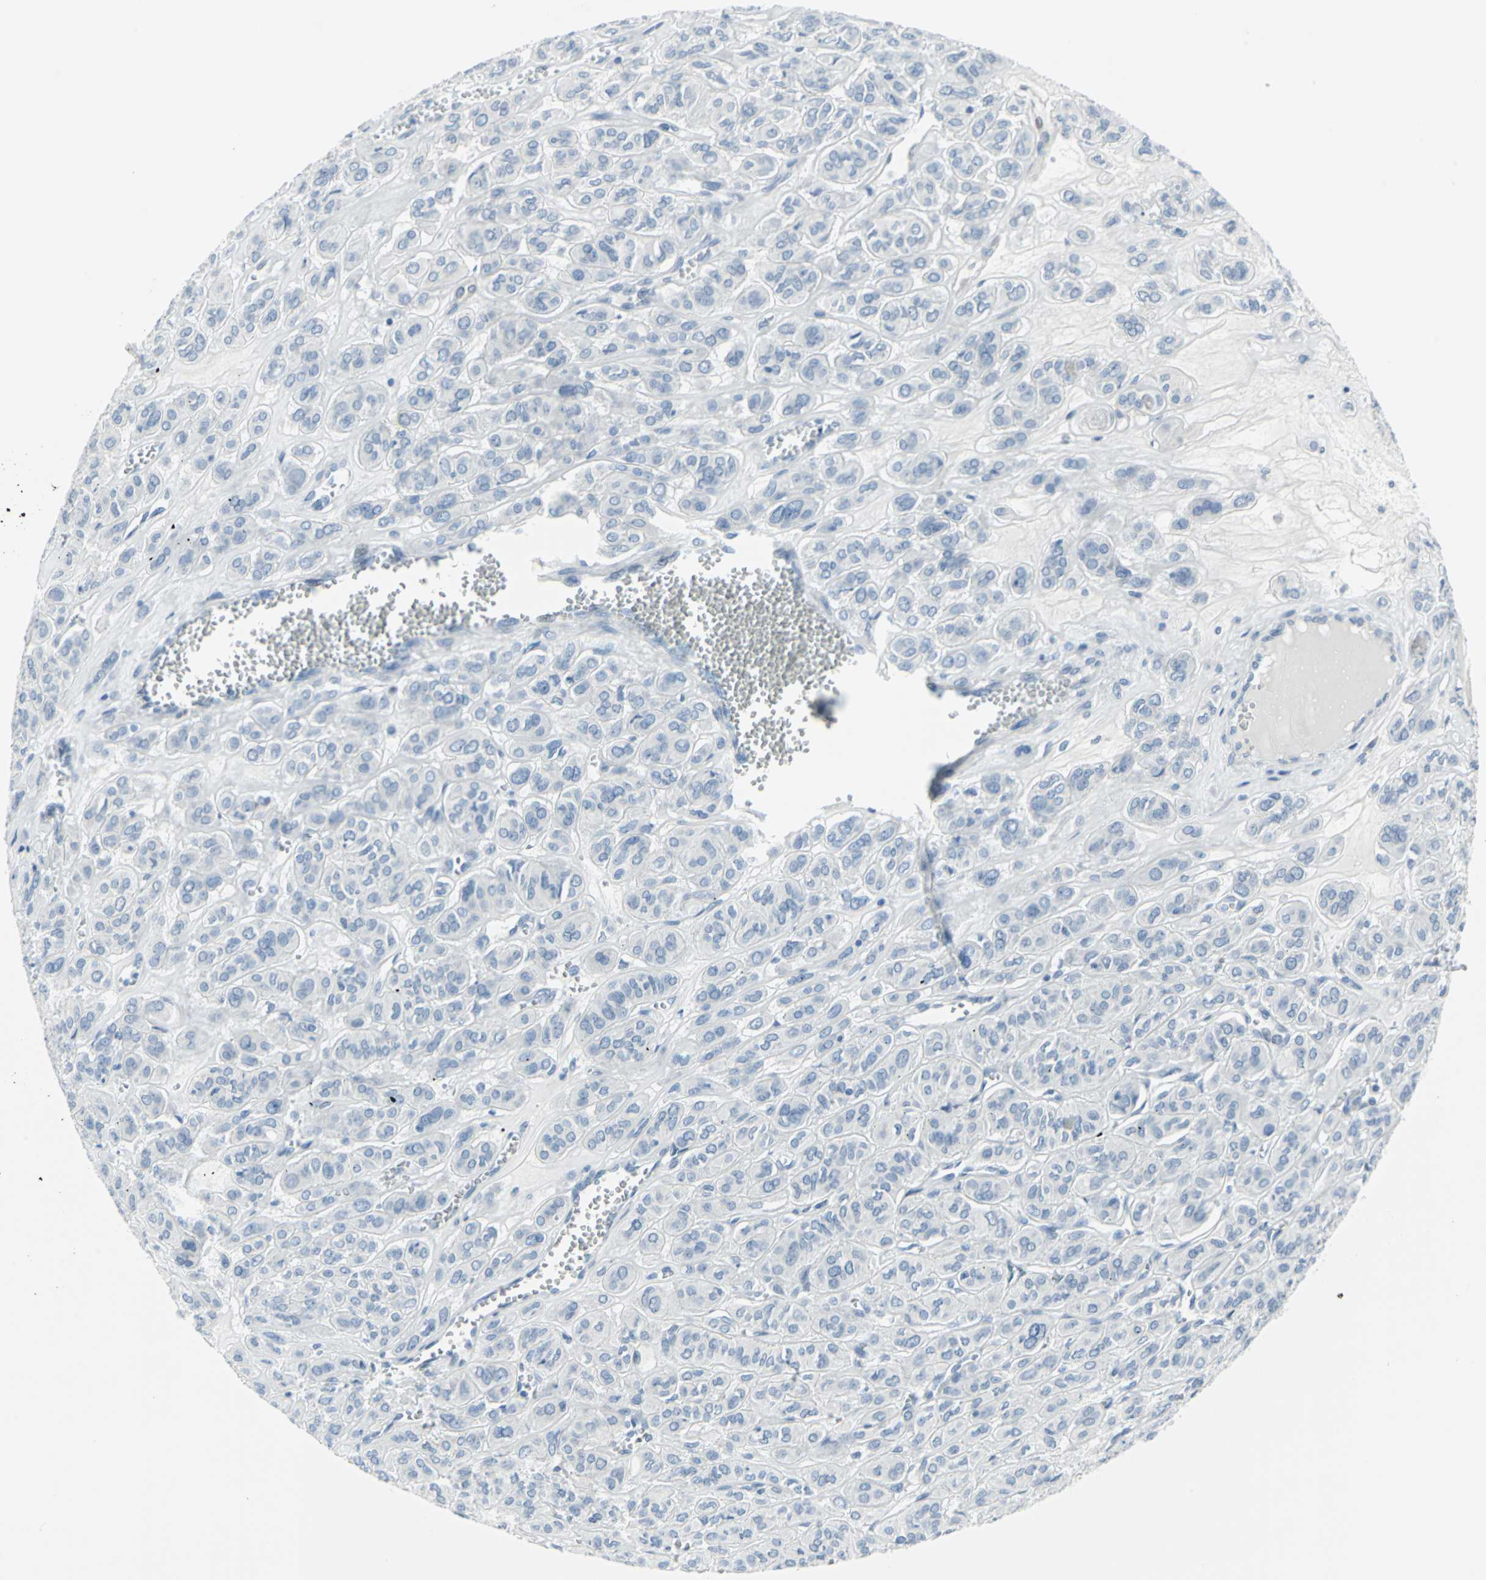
{"staining": {"intensity": "negative", "quantity": "none", "location": "none"}, "tissue": "thyroid cancer", "cell_type": "Tumor cells", "image_type": "cancer", "snomed": [{"axis": "morphology", "description": "Follicular adenoma carcinoma, NOS"}, {"axis": "topography", "description": "Thyroid gland"}], "caption": "Thyroid follicular adenoma carcinoma stained for a protein using immunohistochemistry (IHC) shows no positivity tumor cells.", "gene": "CYB5A", "patient": {"sex": "female", "age": 71}}